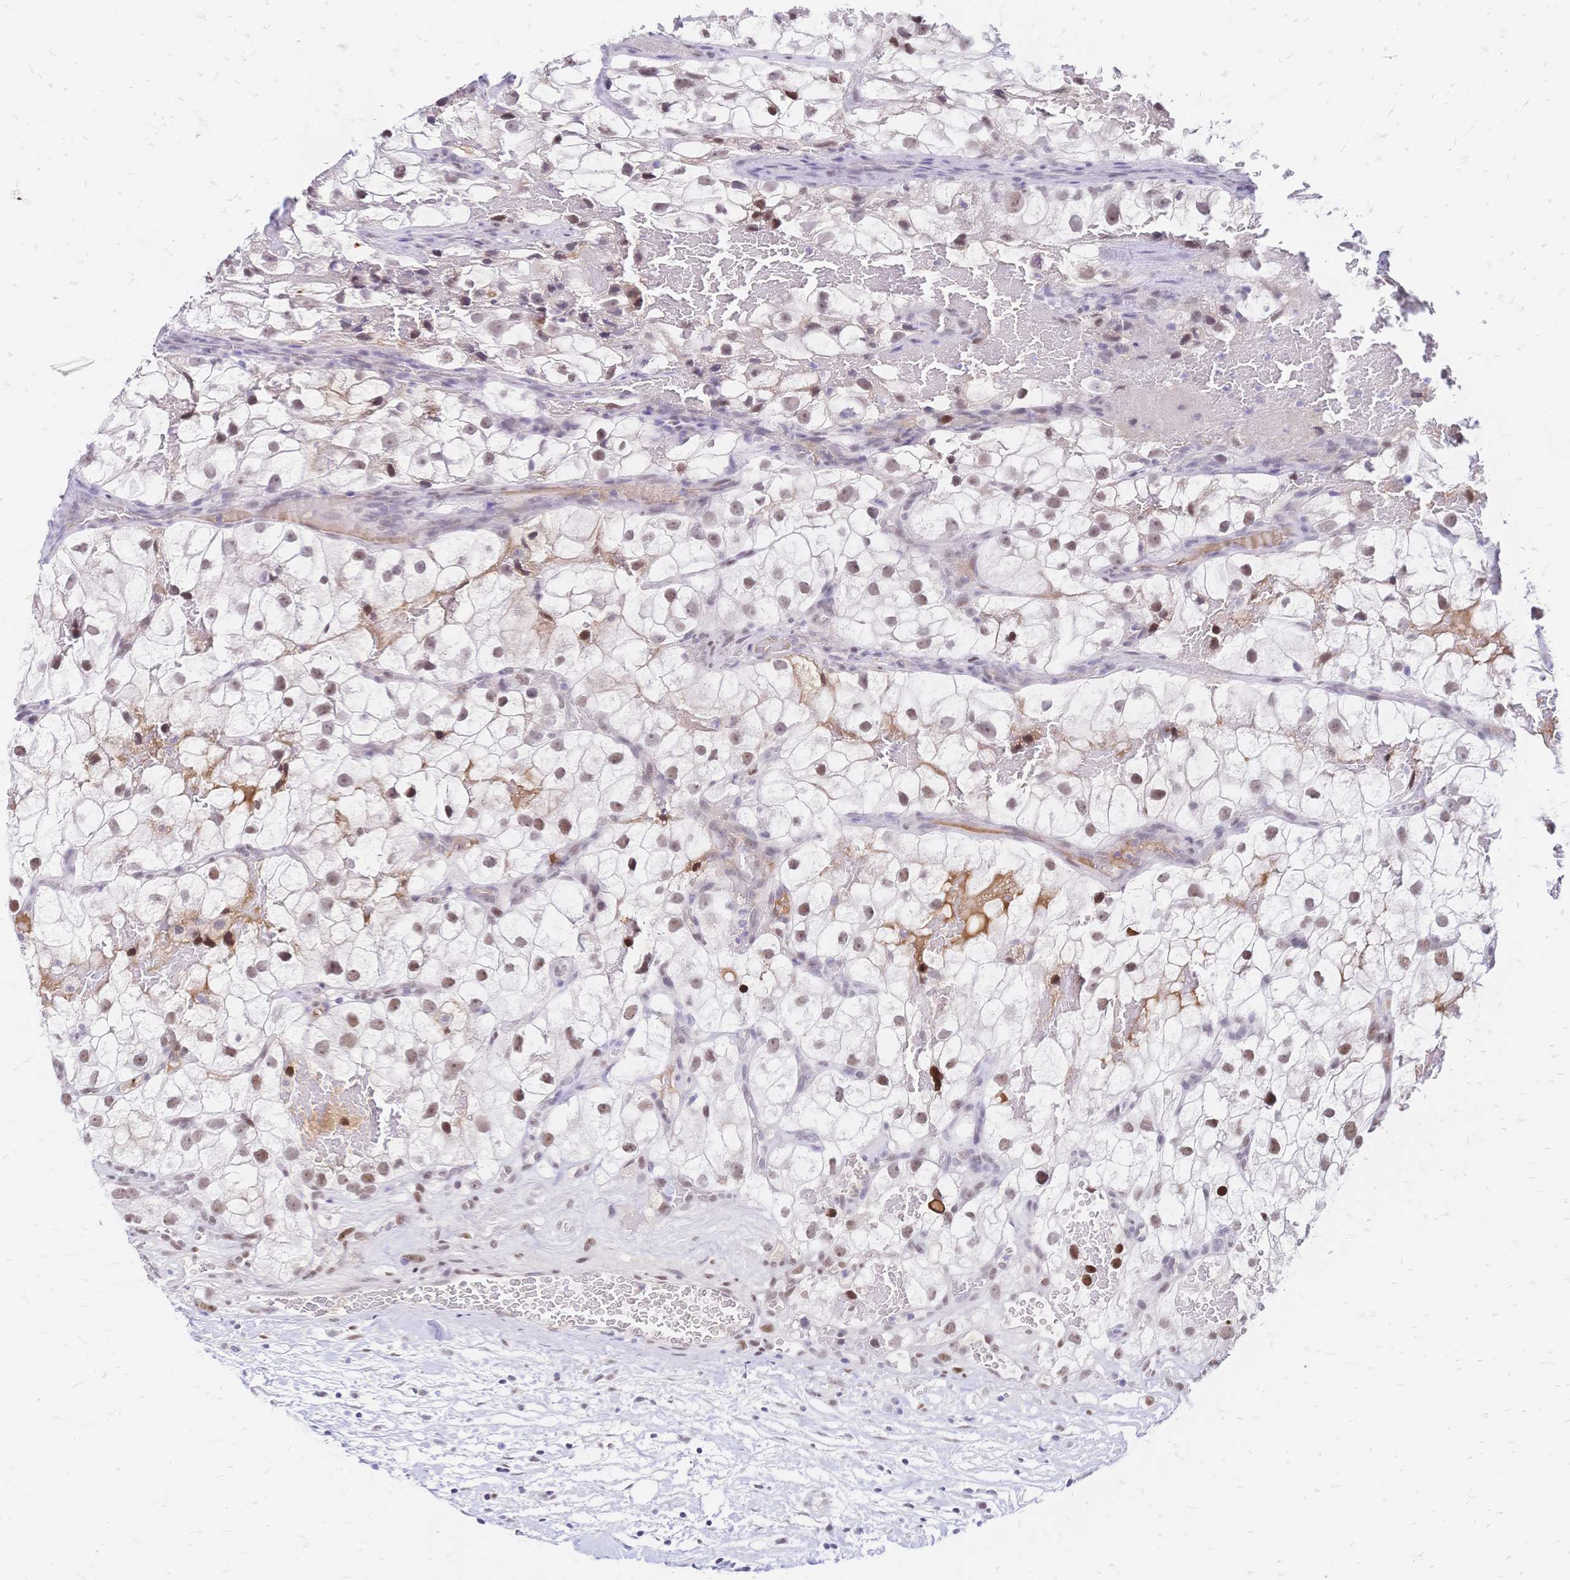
{"staining": {"intensity": "moderate", "quantity": ">75%", "location": "nuclear"}, "tissue": "renal cancer", "cell_type": "Tumor cells", "image_type": "cancer", "snomed": [{"axis": "morphology", "description": "Adenocarcinoma, NOS"}, {"axis": "topography", "description": "Kidney"}], "caption": "This is an image of immunohistochemistry (IHC) staining of renal cancer, which shows moderate positivity in the nuclear of tumor cells.", "gene": "NFIC", "patient": {"sex": "male", "age": 59}}